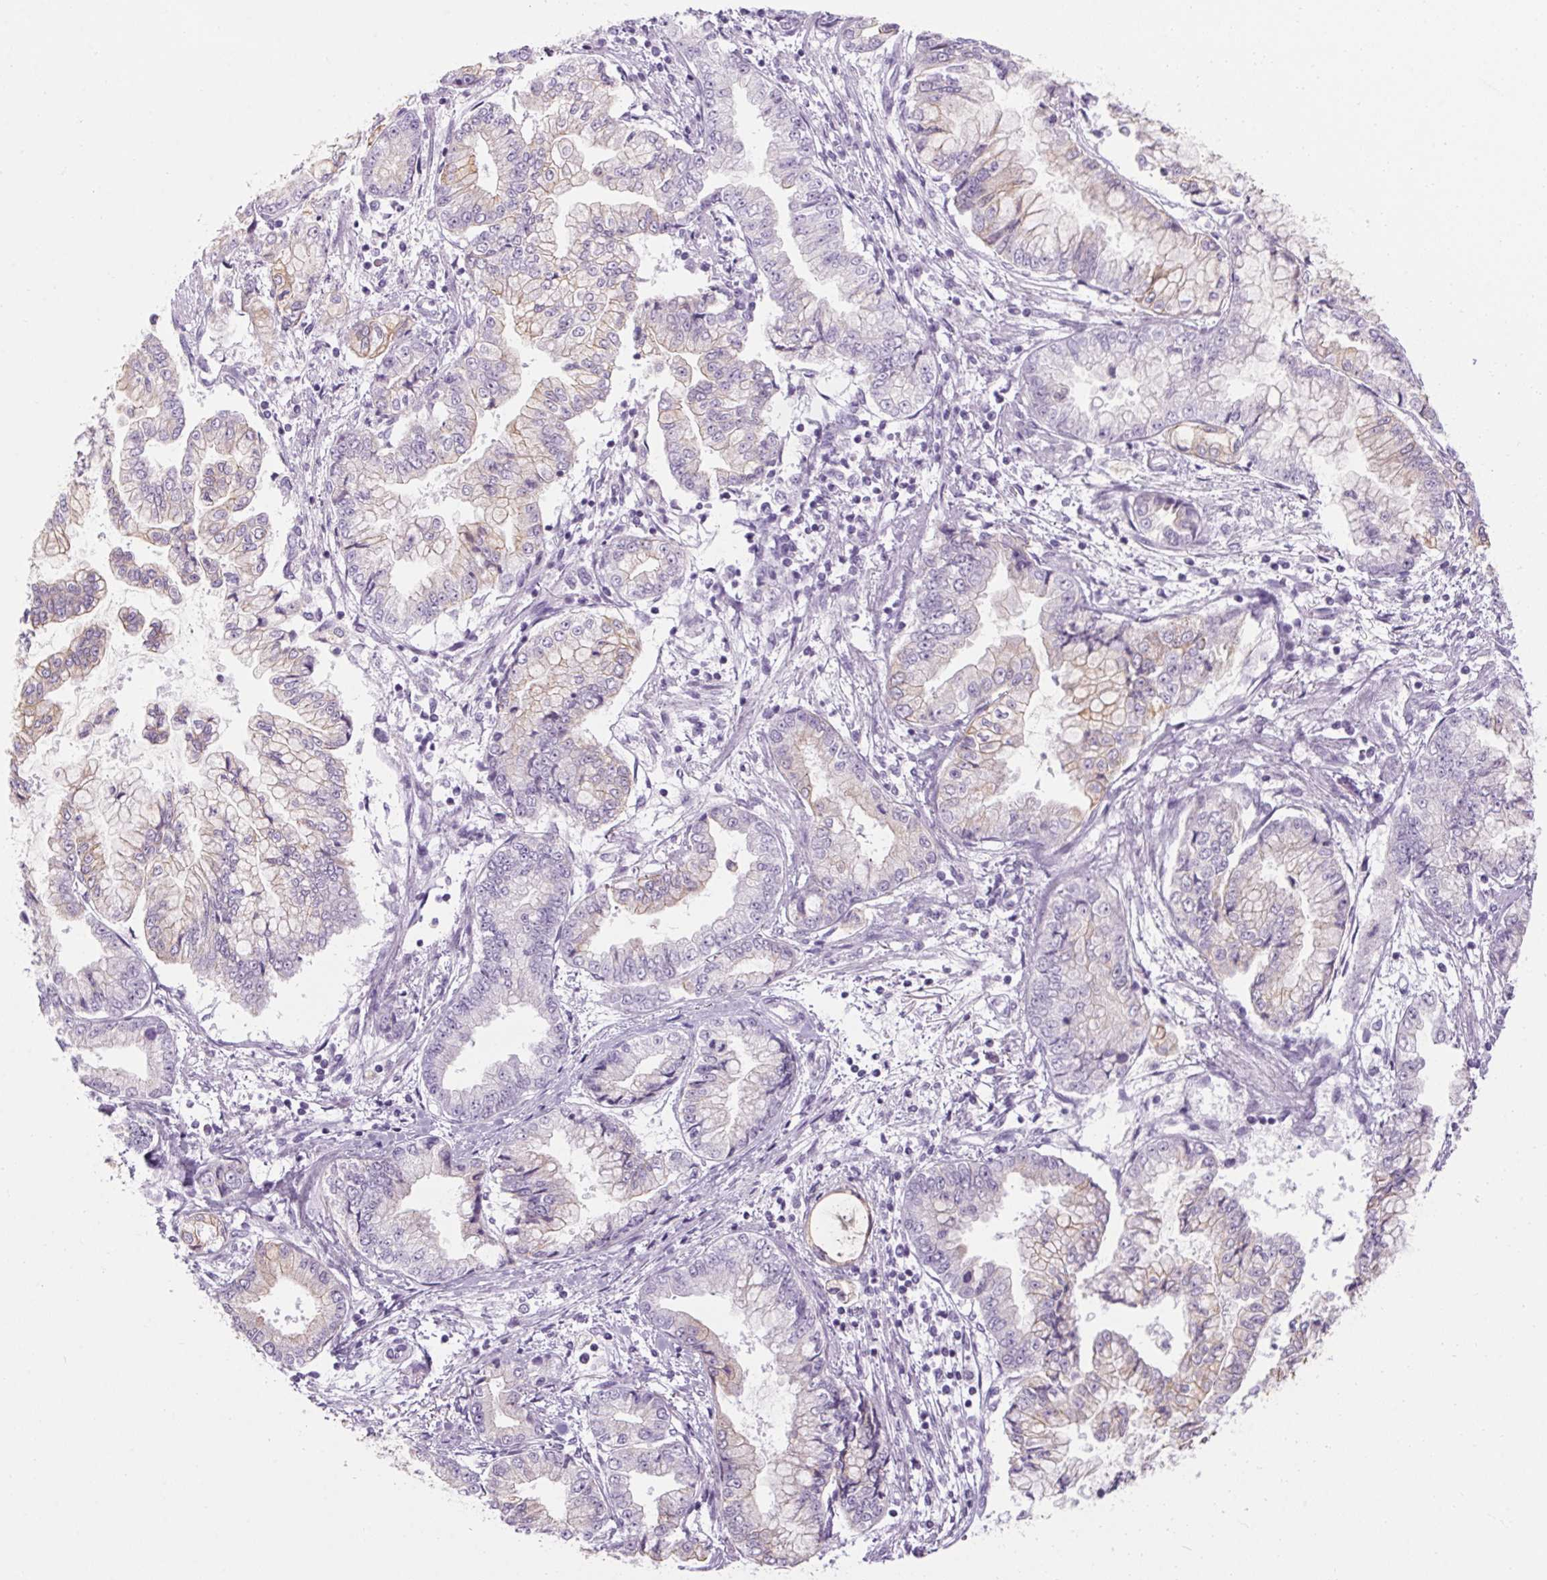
{"staining": {"intensity": "weak", "quantity": "<25%", "location": "cytoplasmic/membranous"}, "tissue": "stomach cancer", "cell_type": "Tumor cells", "image_type": "cancer", "snomed": [{"axis": "morphology", "description": "Adenocarcinoma, NOS"}, {"axis": "topography", "description": "Stomach, upper"}], "caption": "High power microscopy histopathology image of an immunohistochemistry (IHC) micrograph of stomach adenocarcinoma, revealing no significant expression in tumor cells. The staining was performed using DAB (3,3'-diaminobenzidine) to visualize the protein expression in brown, while the nuclei were stained in blue with hematoxylin (Magnification: 20x).", "gene": "RPTN", "patient": {"sex": "female", "age": 74}}